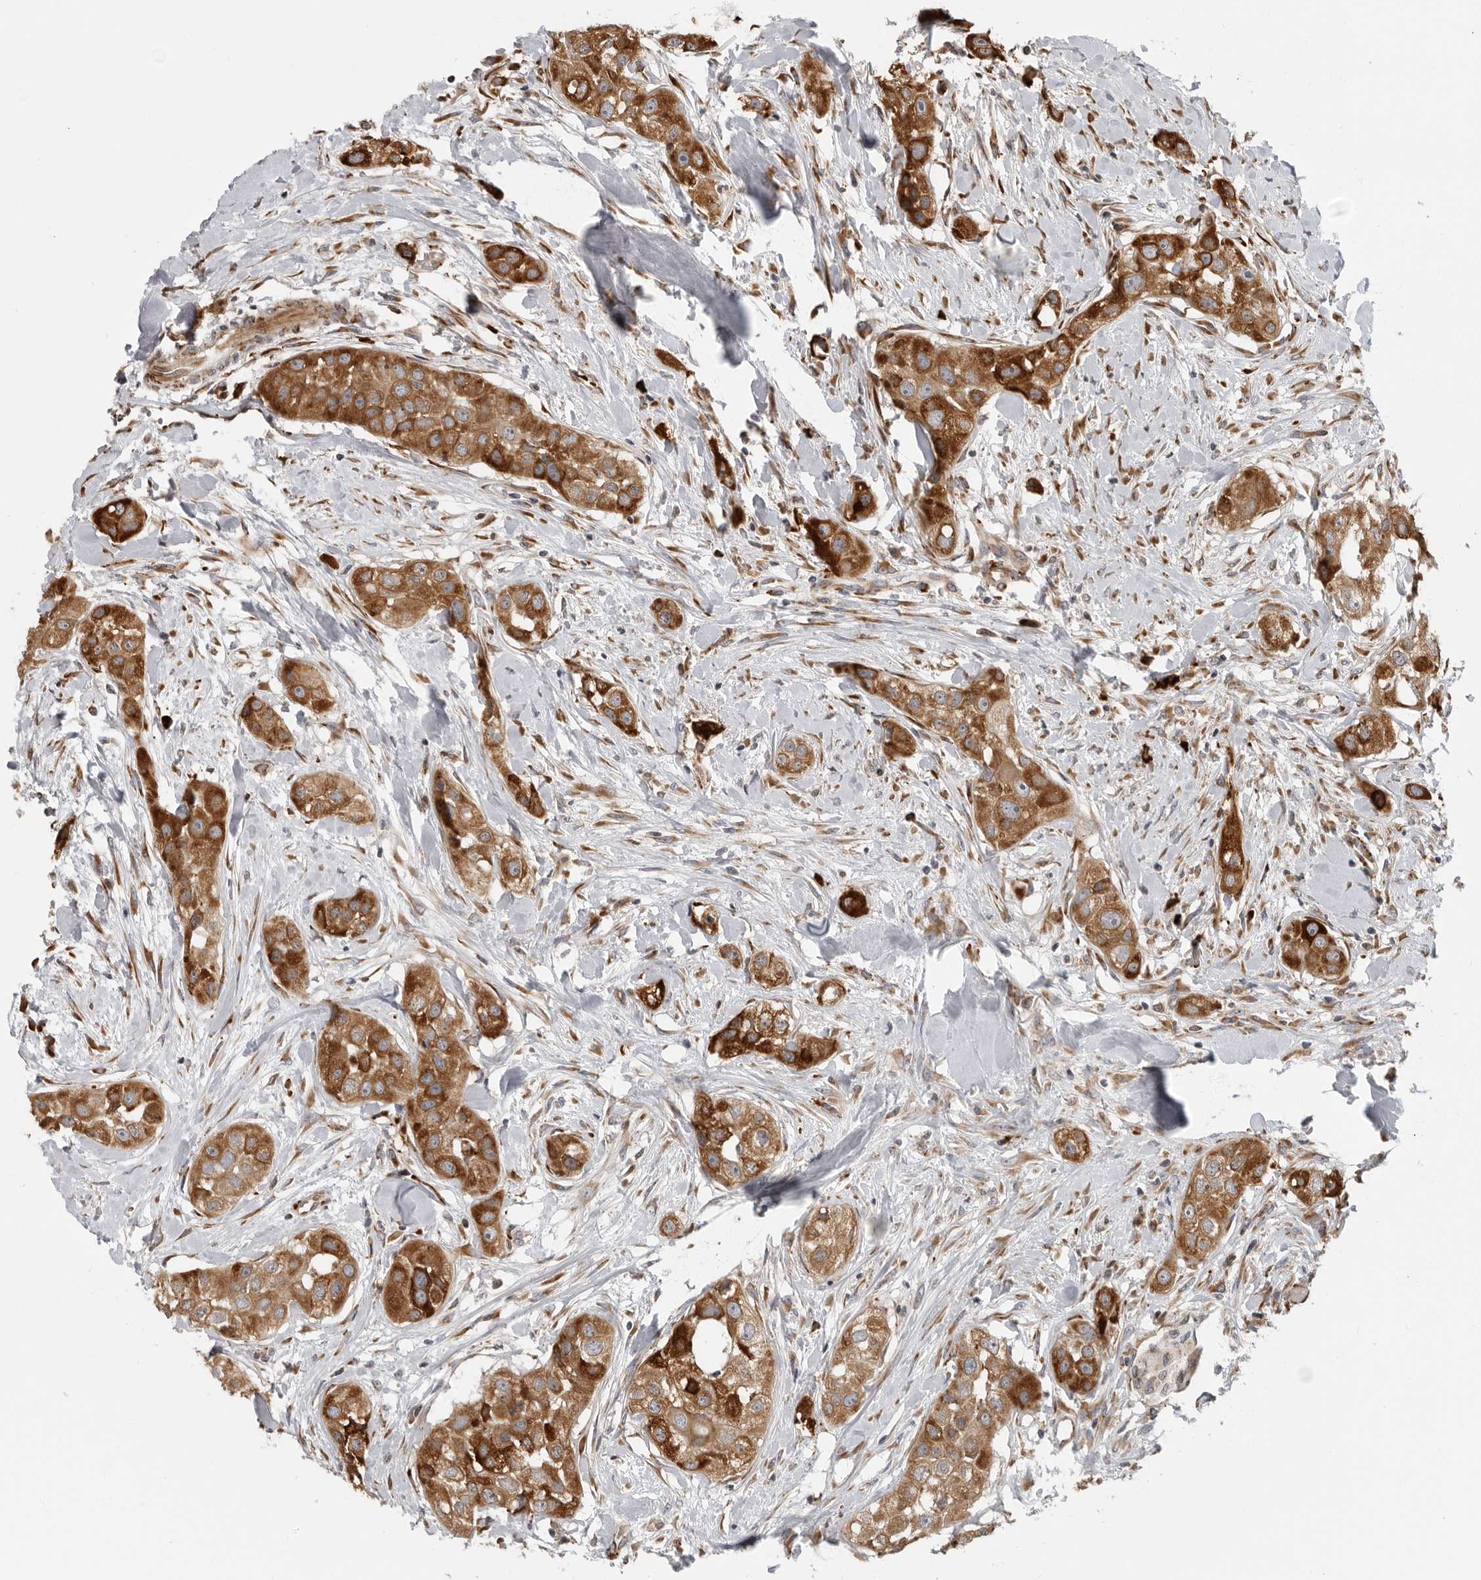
{"staining": {"intensity": "strong", "quantity": ">75%", "location": "cytoplasmic/membranous"}, "tissue": "head and neck cancer", "cell_type": "Tumor cells", "image_type": "cancer", "snomed": [{"axis": "morphology", "description": "Normal tissue, NOS"}, {"axis": "morphology", "description": "Squamous cell carcinoma, NOS"}, {"axis": "topography", "description": "Skeletal muscle"}, {"axis": "topography", "description": "Head-Neck"}], "caption": "Squamous cell carcinoma (head and neck) stained with DAB IHC exhibits high levels of strong cytoplasmic/membranous staining in approximately >75% of tumor cells. The staining was performed using DAB to visualize the protein expression in brown, while the nuclei were stained in blue with hematoxylin (Magnification: 20x).", "gene": "ALPK2", "patient": {"sex": "male", "age": 51}}